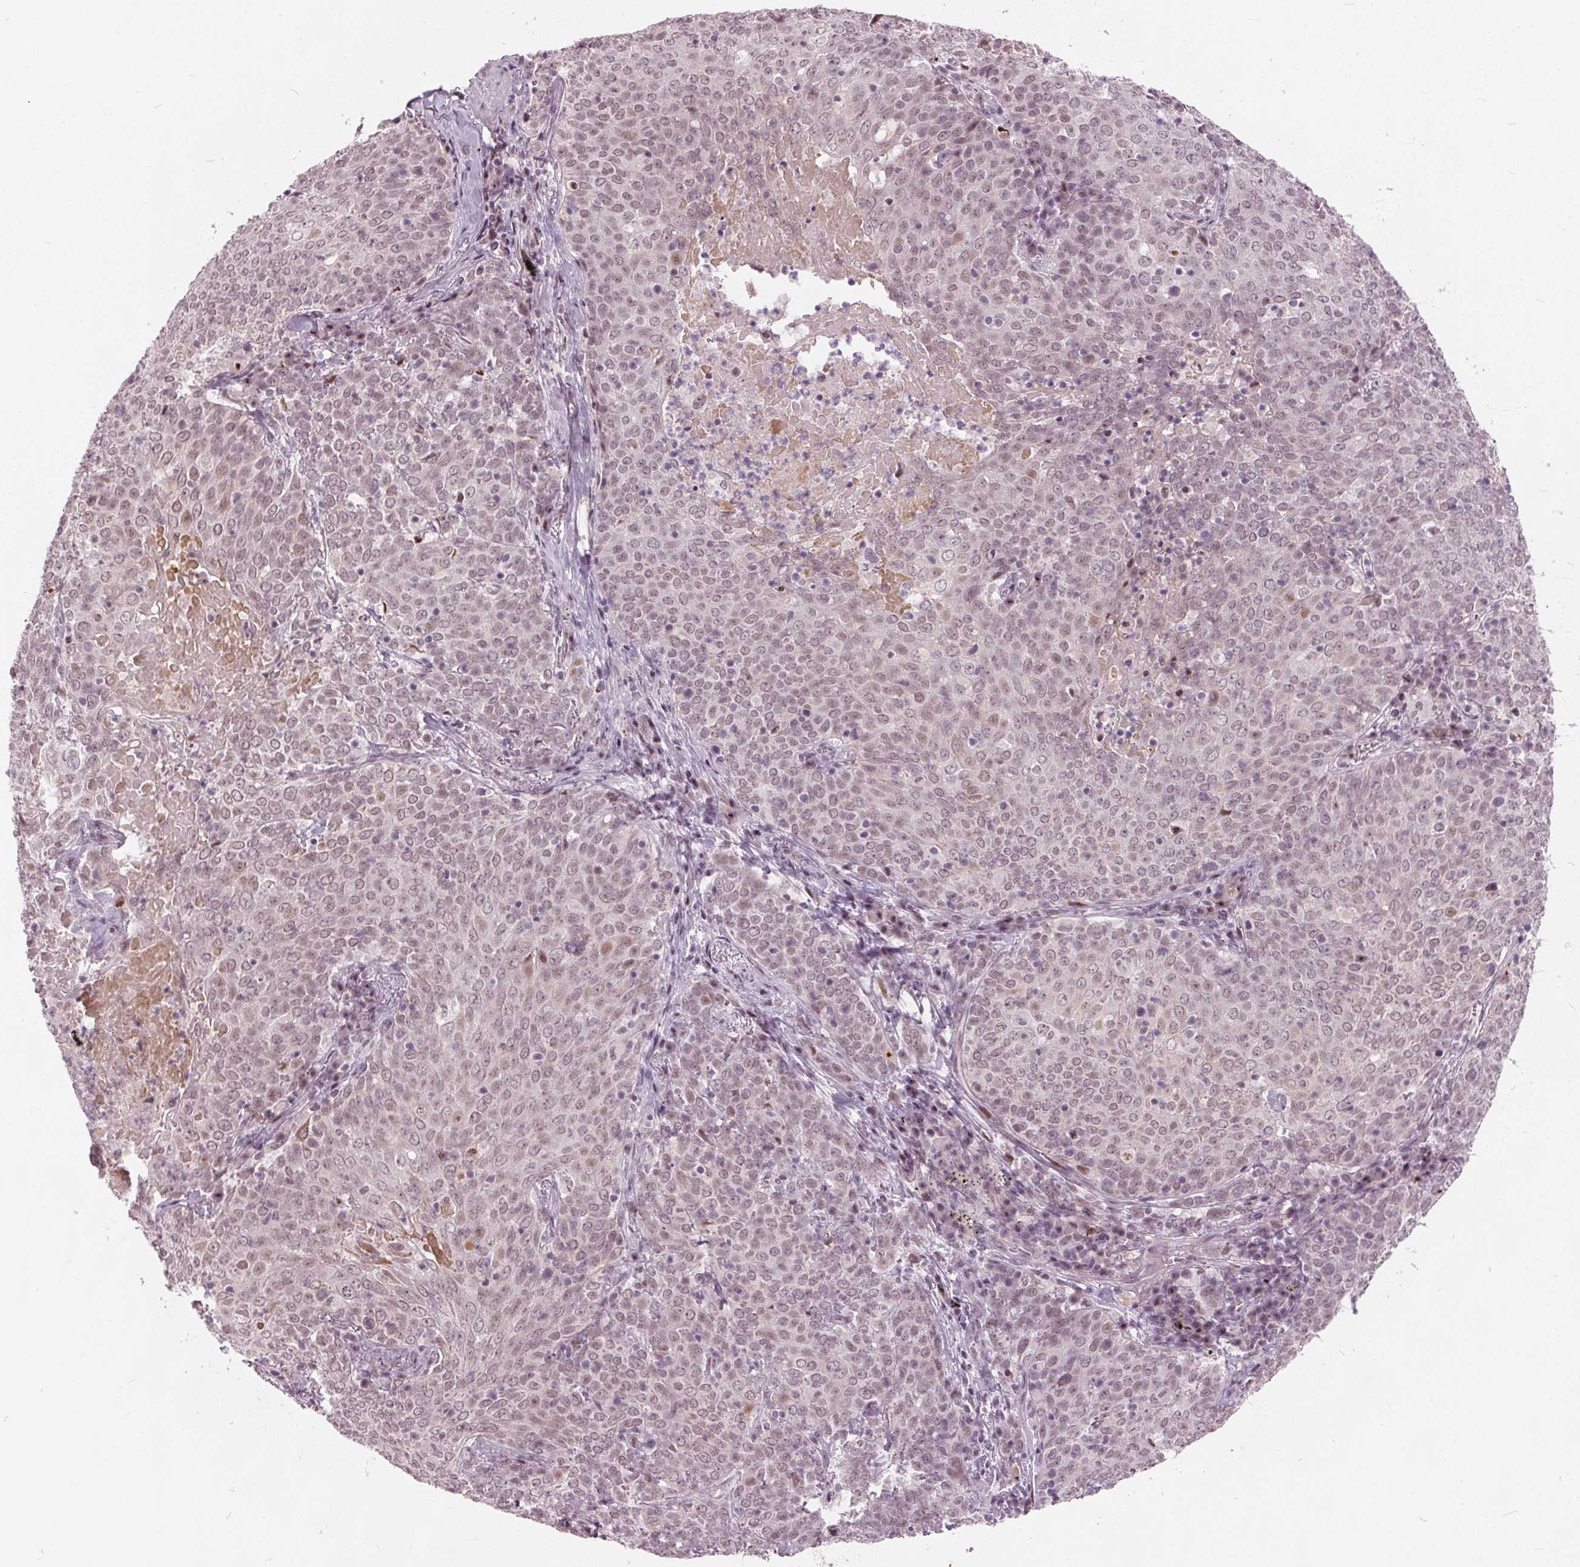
{"staining": {"intensity": "weak", "quantity": ">75%", "location": "nuclear"}, "tissue": "lung cancer", "cell_type": "Tumor cells", "image_type": "cancer", "snomed": [{"axis": "morphology", "description": "Squamous cell carcinoma, NOS"}, {"axis": "topography", "description": "Lung"}], "caption": "DAB immunohistochemical staining of human lung cancer (squamous cell carcinoma) exhibits weak nuclear protein positivity in approximately >75% of tumor cells.", "gene": "TTC34", "patient": {"sex": "male", "age": 82}}